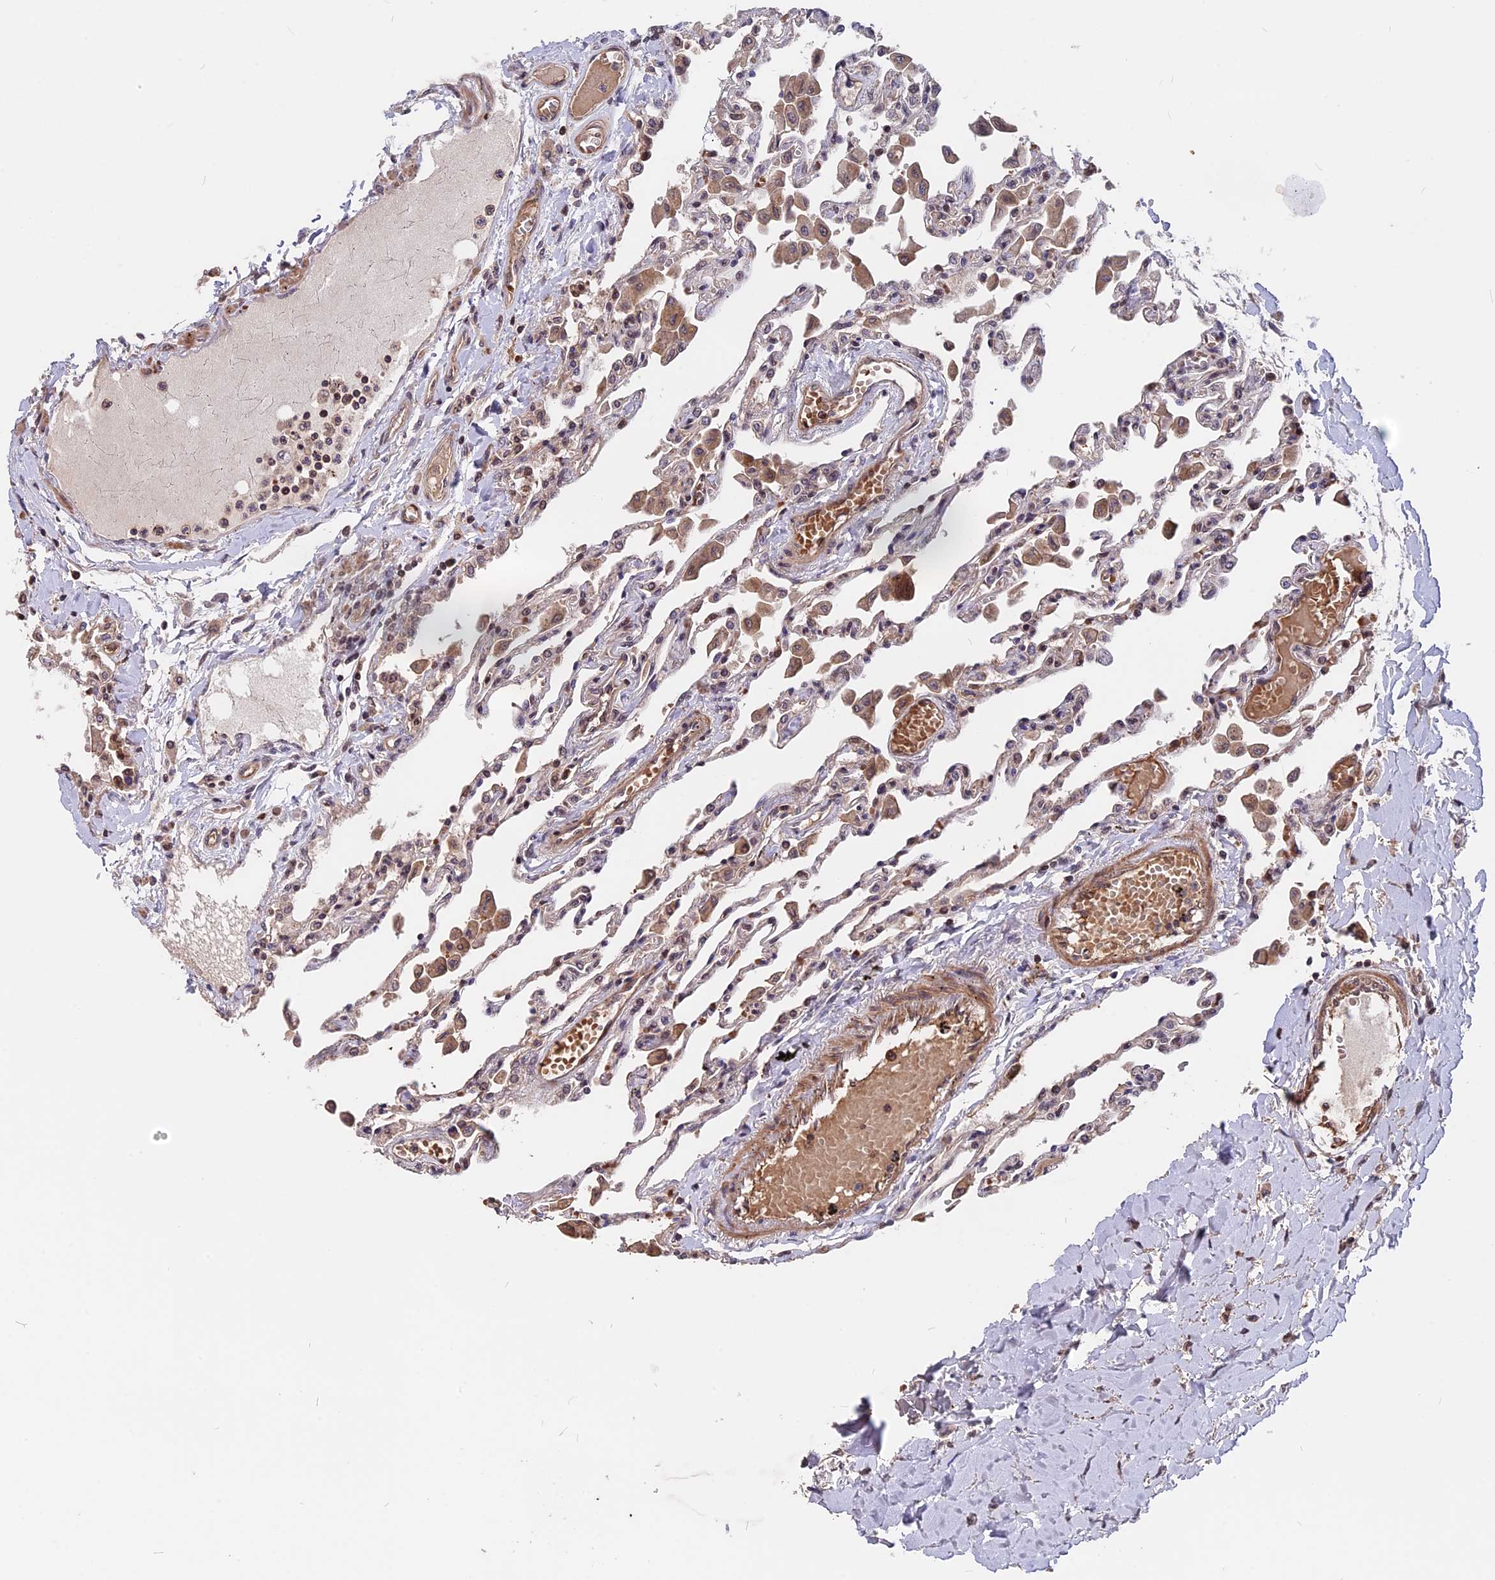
{"staining": {"intensity": "moderate", "quantity": "25%-75%", "location": "nuclear"}, "tissue": "lung", "cell_type": "Alveolar cells", "image_type": "normal", "snomed": [{"axis": "morphology", "description": "Normal tissue, NOS"}, {"axis": "topography", "description": "Bronchus"}, {"axis": "topography", "description": "Lung"}], "caption": "Protein expression analysis of benign human lung reveals moderate nuclear positivity in about 25%-75% of alveolar cells. (DAB IHC with brightfield microscopy, high magnification).", "gene": "ZC3H10", "patient": {"sex": "female", "age": 49}}